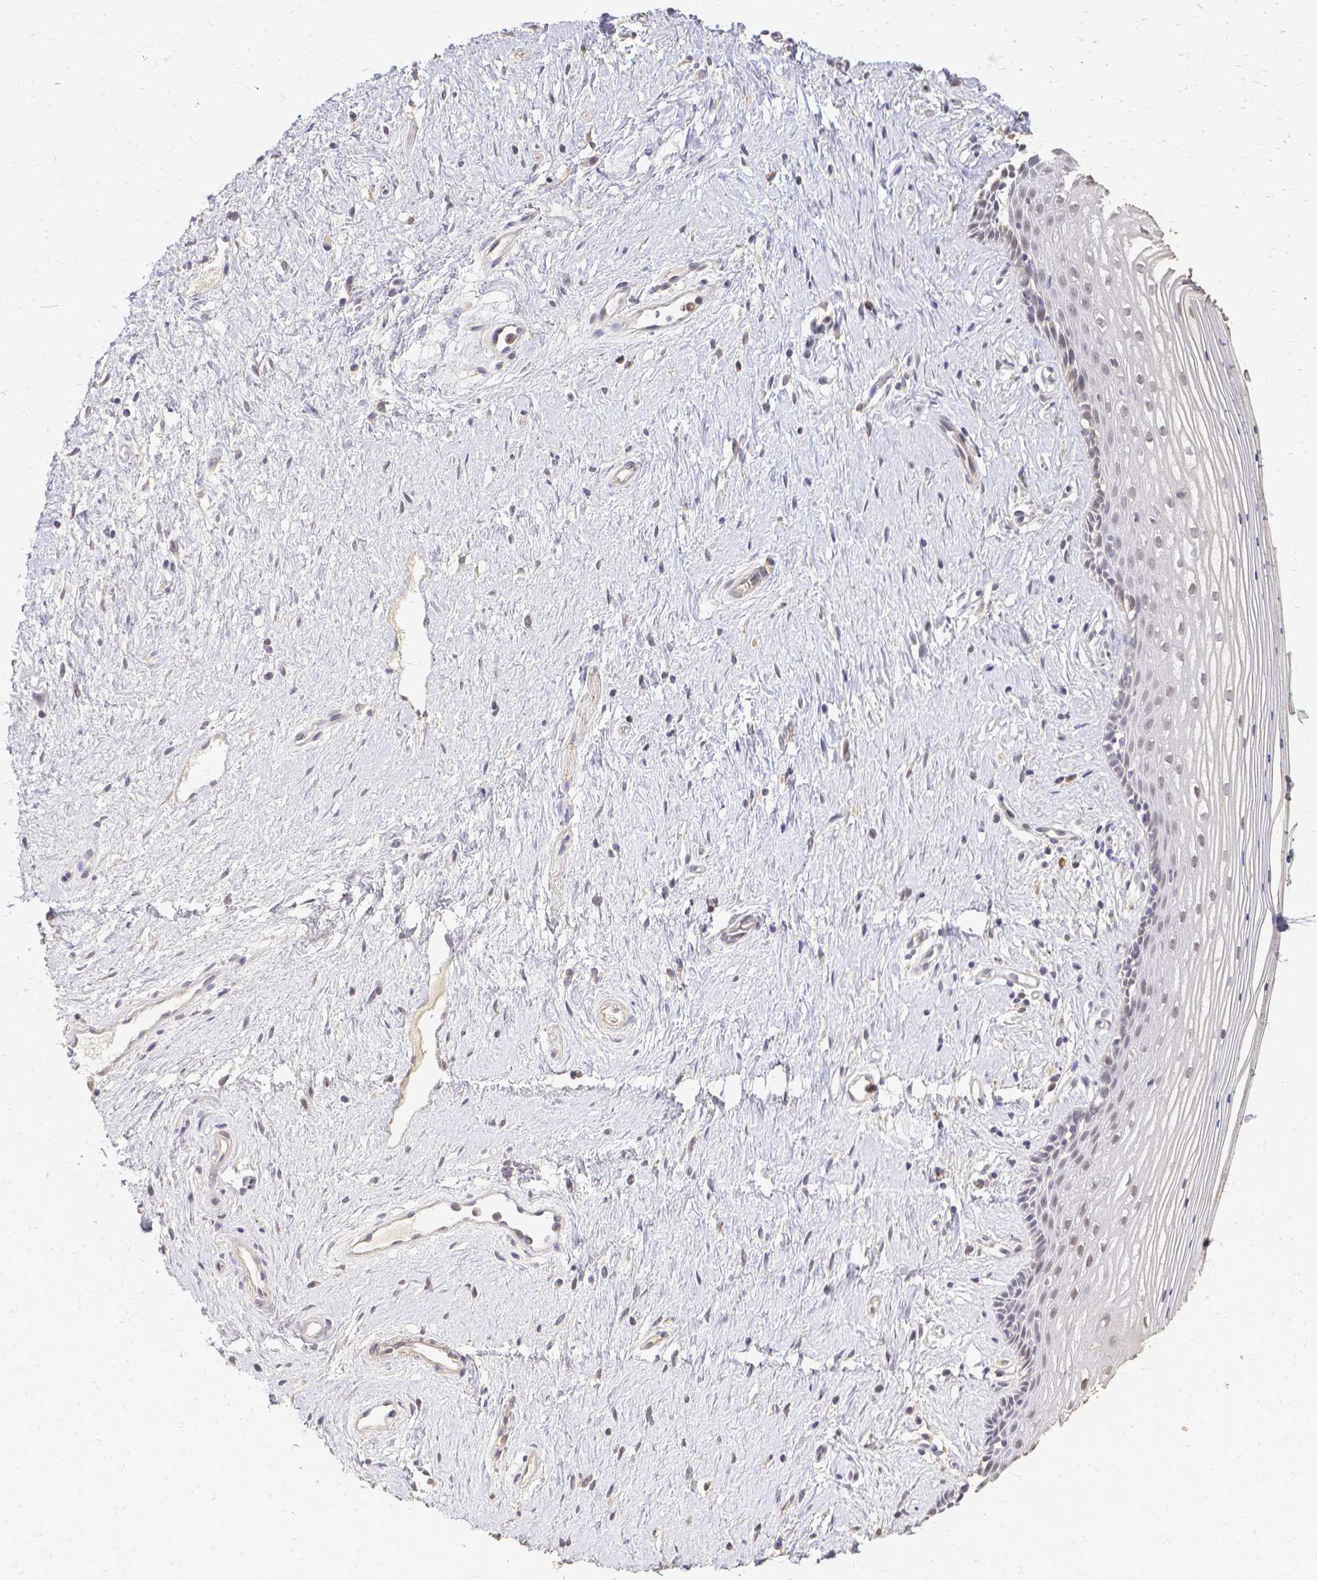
{"staining": {"intensity": "weak", "quantity": "<25%", "location": "nuclear"}, "tissue": "vagina", "cell_type": "Squamous epithelial cells", "image_type": "normal", "snomed": [{"axis": "morphology", "description": "Normal tissue, NOS"}, {"axis": "topography", "description": "Vagina"}], "caption": "High magnification brightfield microscopy of unremarkable vagina stained with DAB (brown) and counterstained with hematoxylin (blue): squamous epithelial cells show no significant positivity.", "gene": "CIB1", "patient": {"sex": "female", "age": 42}}